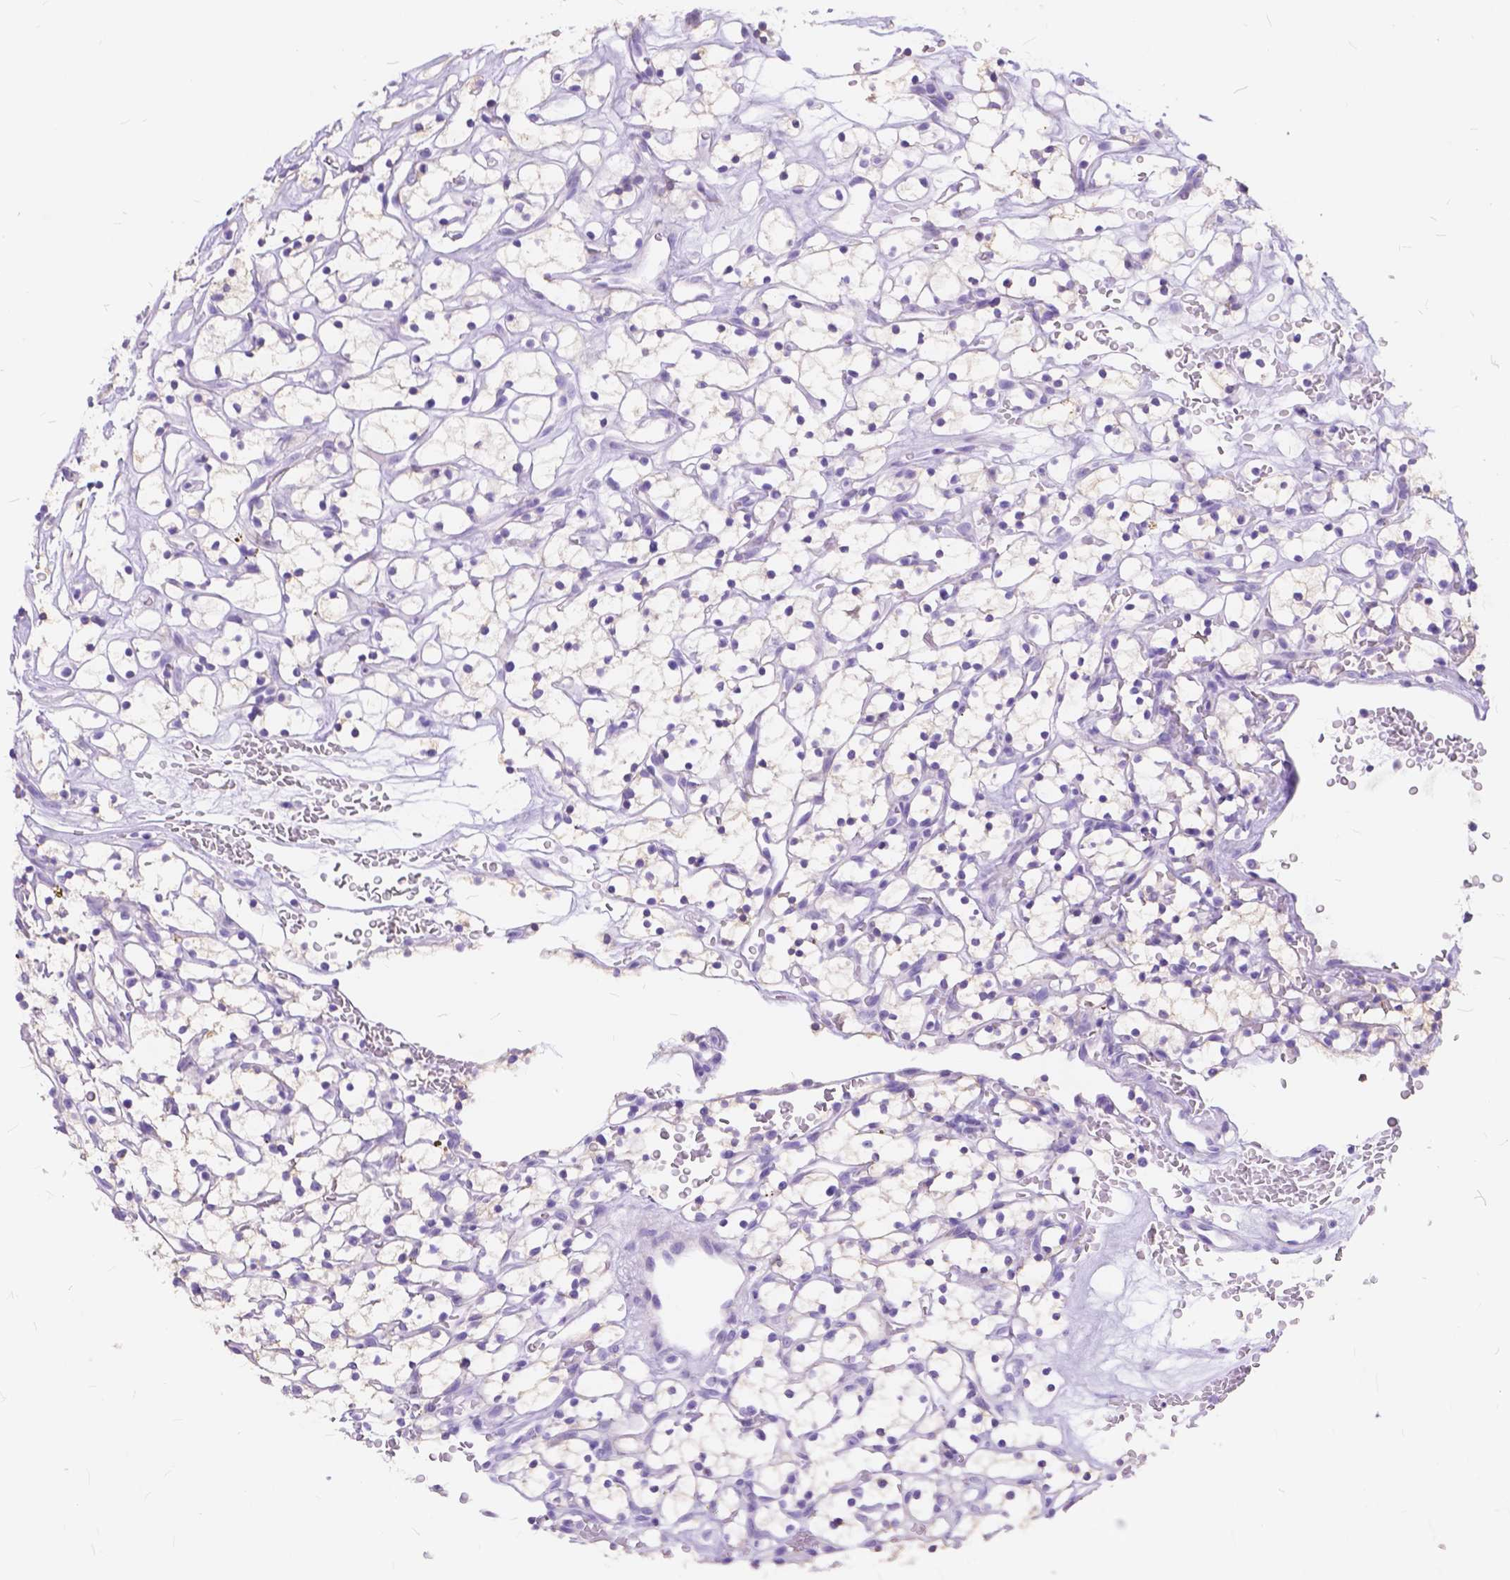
{"staining": {"intensity": "negative", "quantity": "none", "location": "none"}, "tissue": "renal cancer", "cell_type": "Tumor cells", "image_type": "cancer", "snomed": [{"axis": "morphology", "description": "Adenocarcinoma, NOS"}, {"axis": "topography", "description": "Kidney"}], "caption": "DAB immunohistochemical staining of renal cancer demonstrates no significant positivity in tumor cells.", "gene": "FOXL2", "patient": {"sex": "female", "age": 64}}